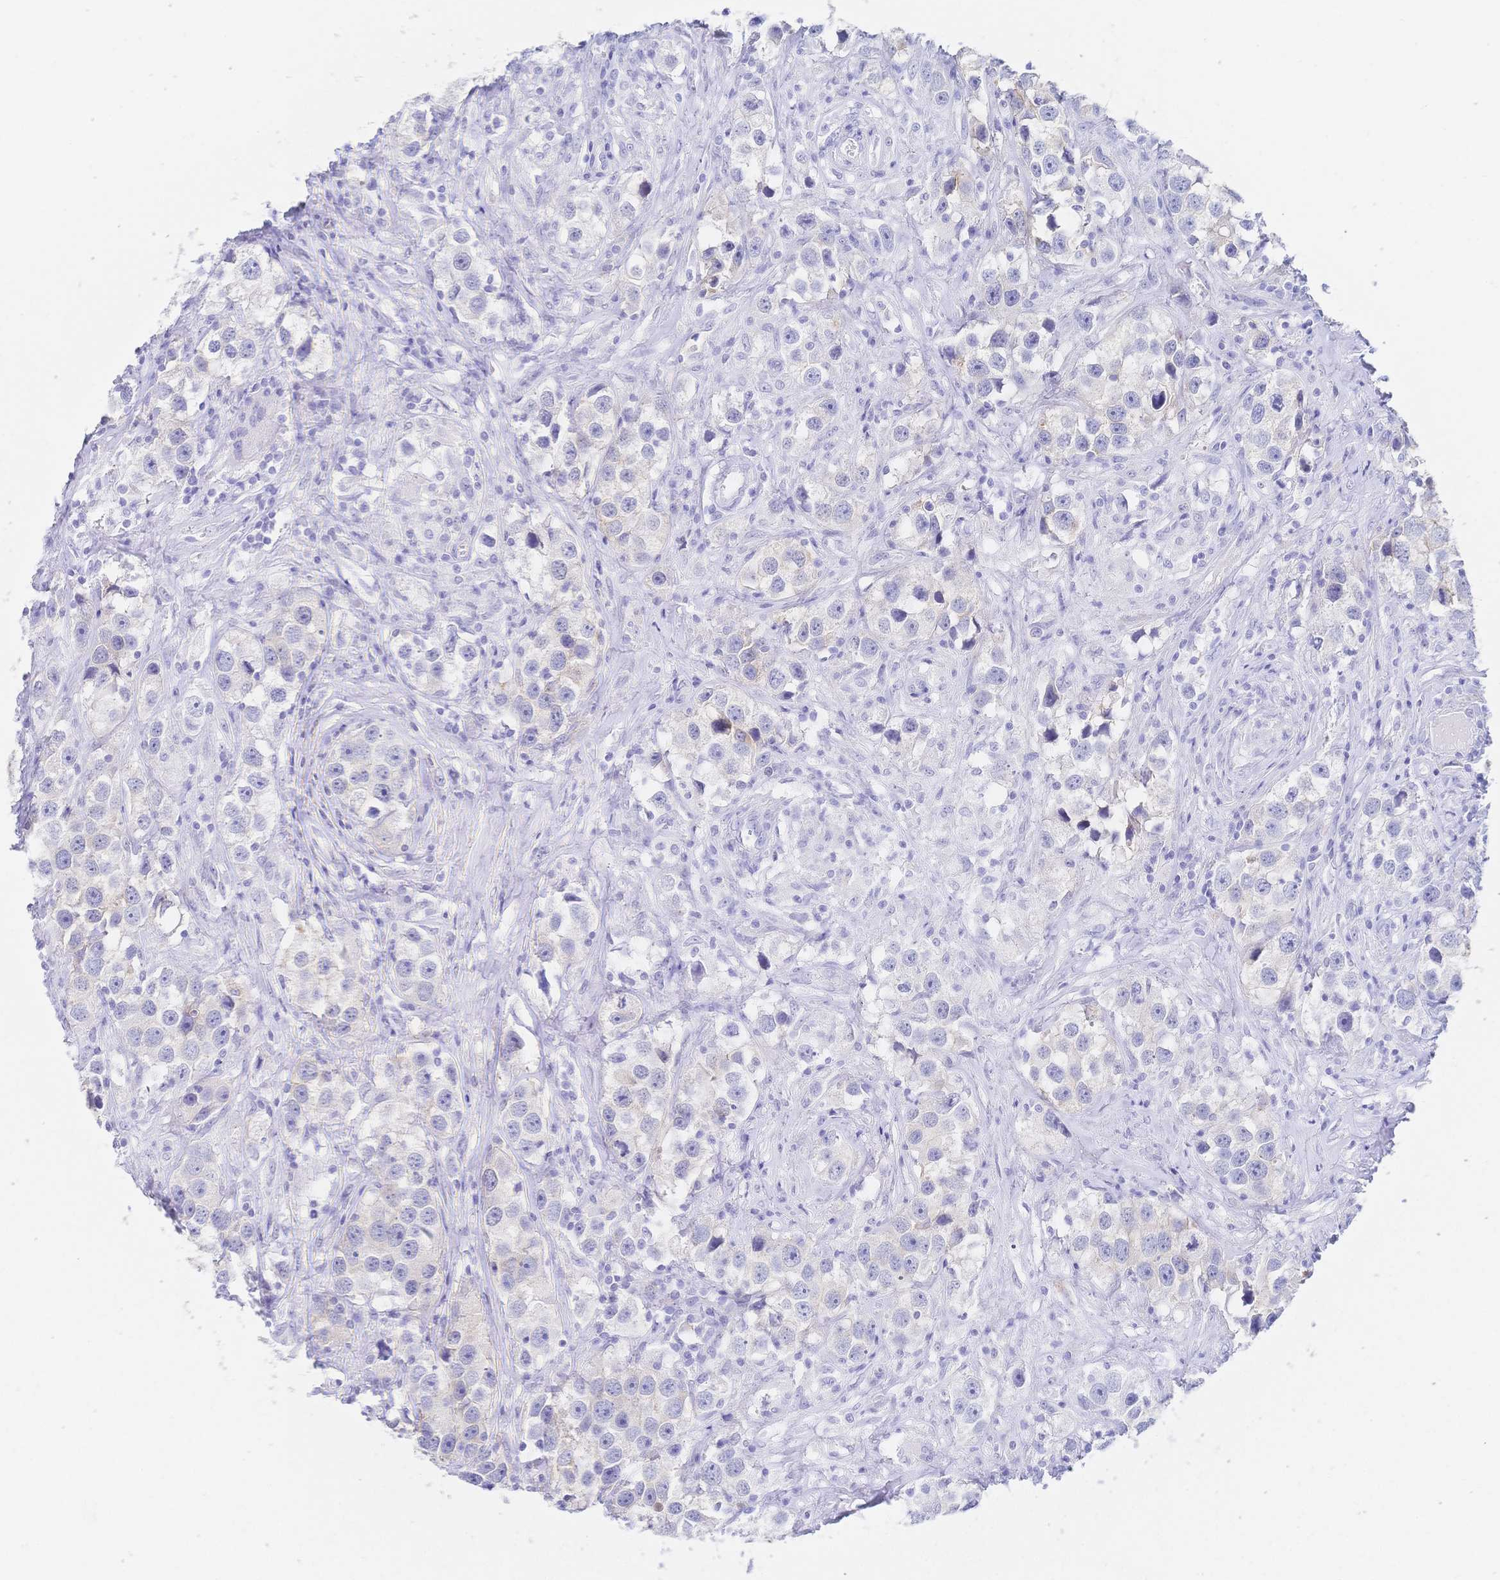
{"staining": {"intensity": "weak", "quantity": "<25%", "location": "cytoplasmic/membranous"}, "tissue": "testis cancer", "cell_type": "Tumor cells", "image_type": "cancer", "snomed": [{"axis": "morphology", "description": "Seminoma, NOS"}, {"axis": "topography", "description": "Testis"}], "caption": "Tumor cells show no significant expression in testis cancer (seminoma). The staining is performed using DAB brown chromogen with nuclei counter-stained in using hematoxylin.", "gene": "RRM1", "patient": {"sex": "male", "age": 49}}